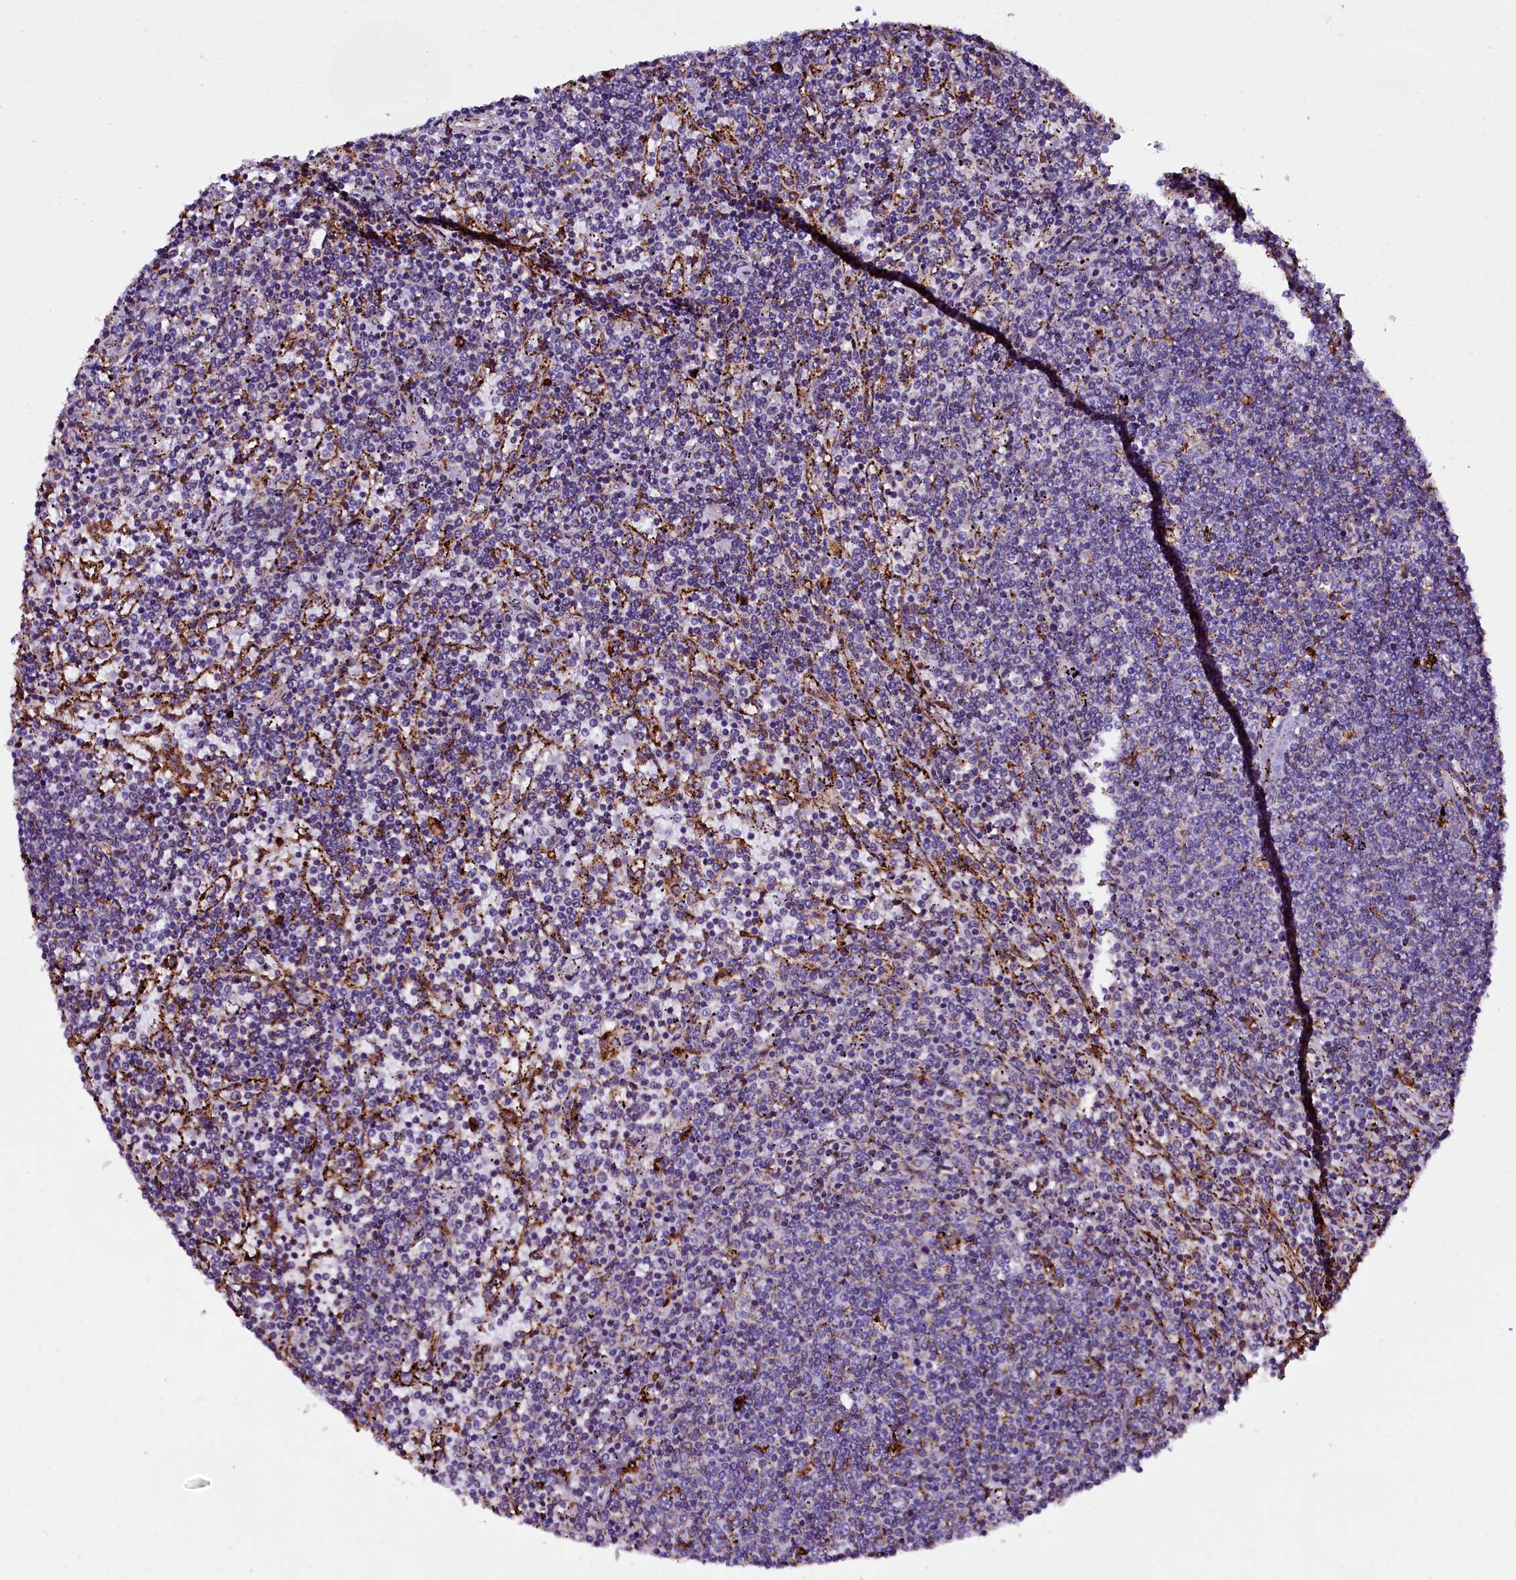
{"staining": {"intensity": "negative", "quantity": "none", "location": "none"}, "tissue": "lymphoma", "cell_type": "Tumor cells", "image_type": "cancer", "snomed": [{"axis": "morphology", "description": "Malignant lymphoma, non-Hodgkin's type, Low grade"}, {"axis": "topography", "description": "Spleen"}], "caption": "There is no significant staining in tumor cells of lymphoma. (DAB (3,3'-diaminobenzidine) immunohistochemistry with hematoxylin counter stain).", "gene": "CAPS2", "patient": {"sex": "female", "age": 50}}